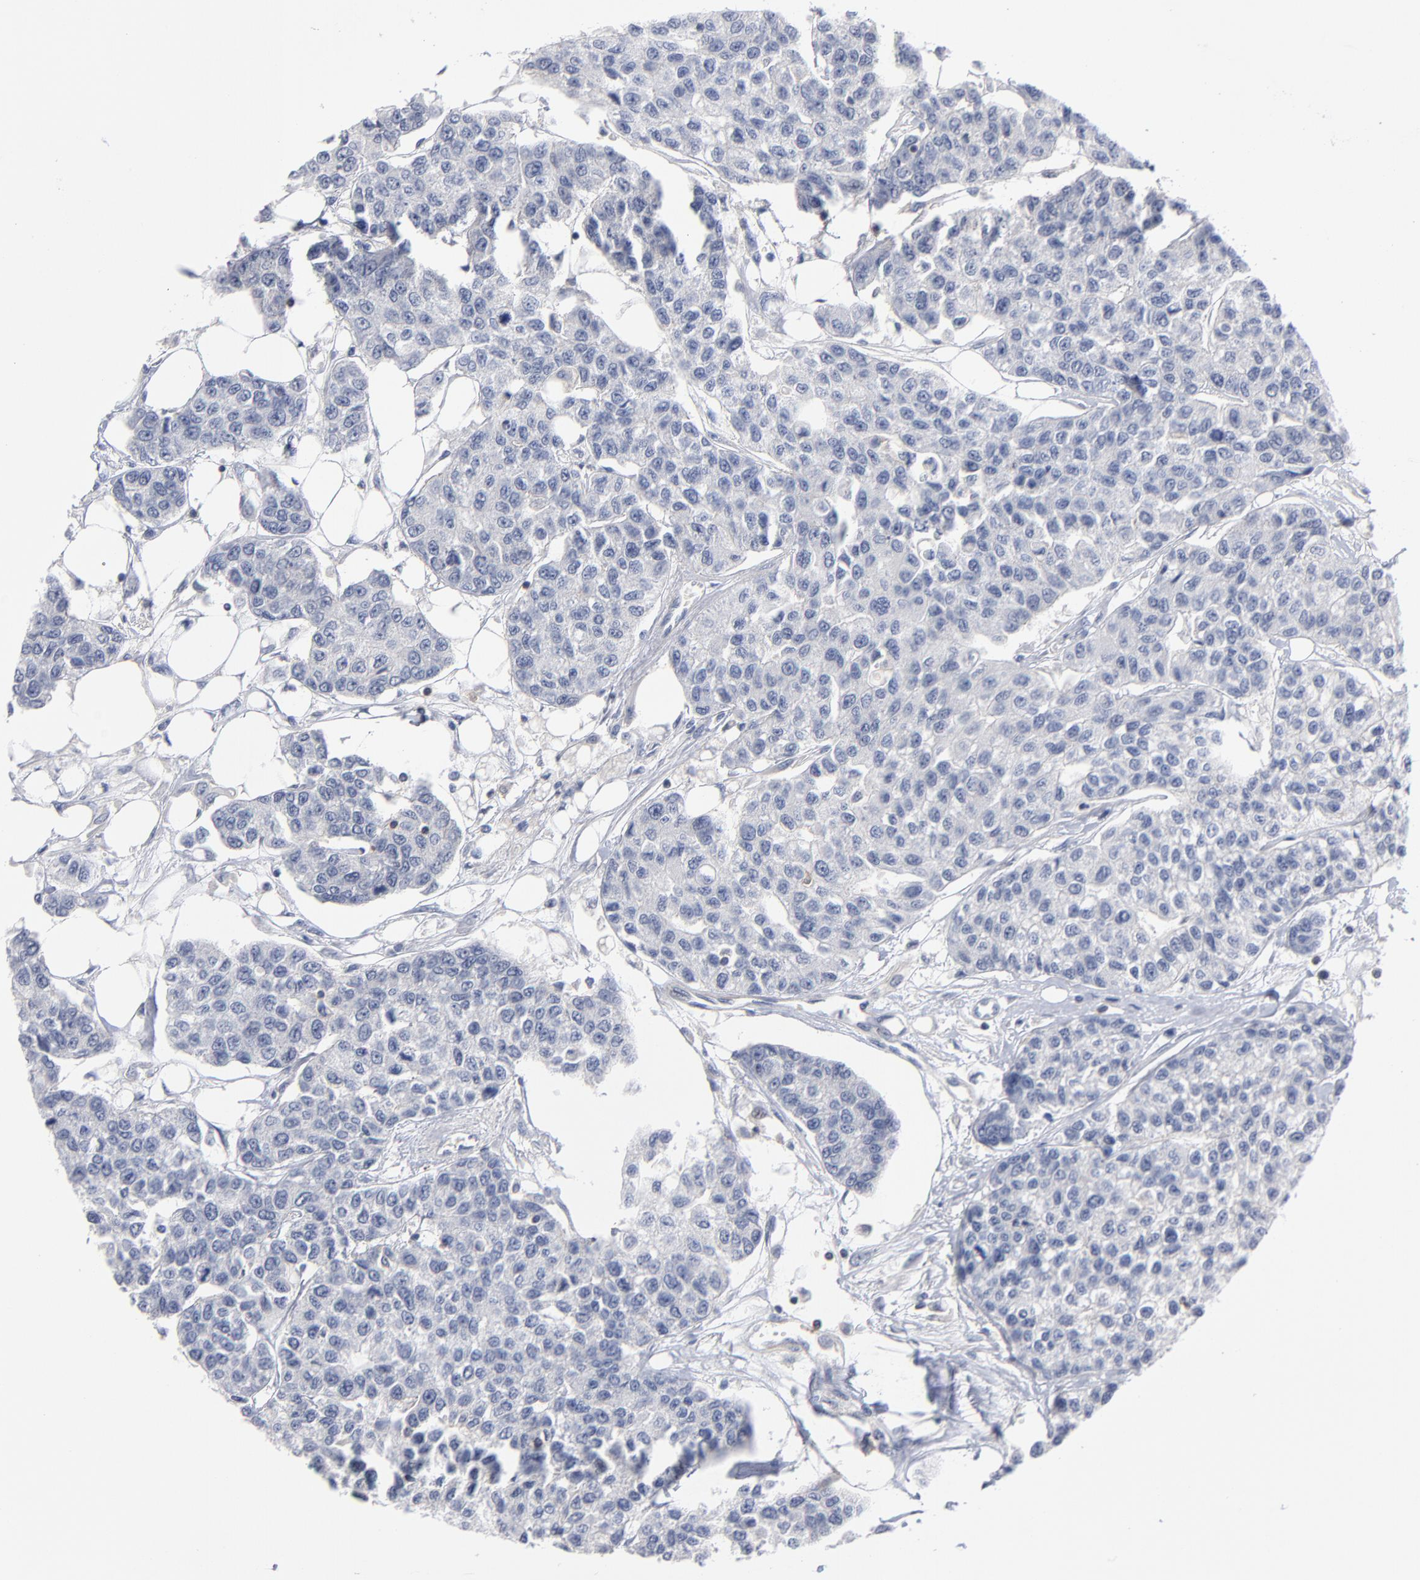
{"staining": {"intensity": "negative", "quantity": "none", "location": "none"}, "tissue": "breast cancer", "cell_type": "Tumor cells", "image_type": "cancer", "snomed": [{"axis": "morphology", "description": "Duct carcinoma"}, {"axis": "topography", "description": "Breast"}], "caption": "There is no significant staining in tumor cells of invasive ductal carcinoma (breast).", "gene": "PDLIM2", "patient": {"sex": "female", "age": 51}}